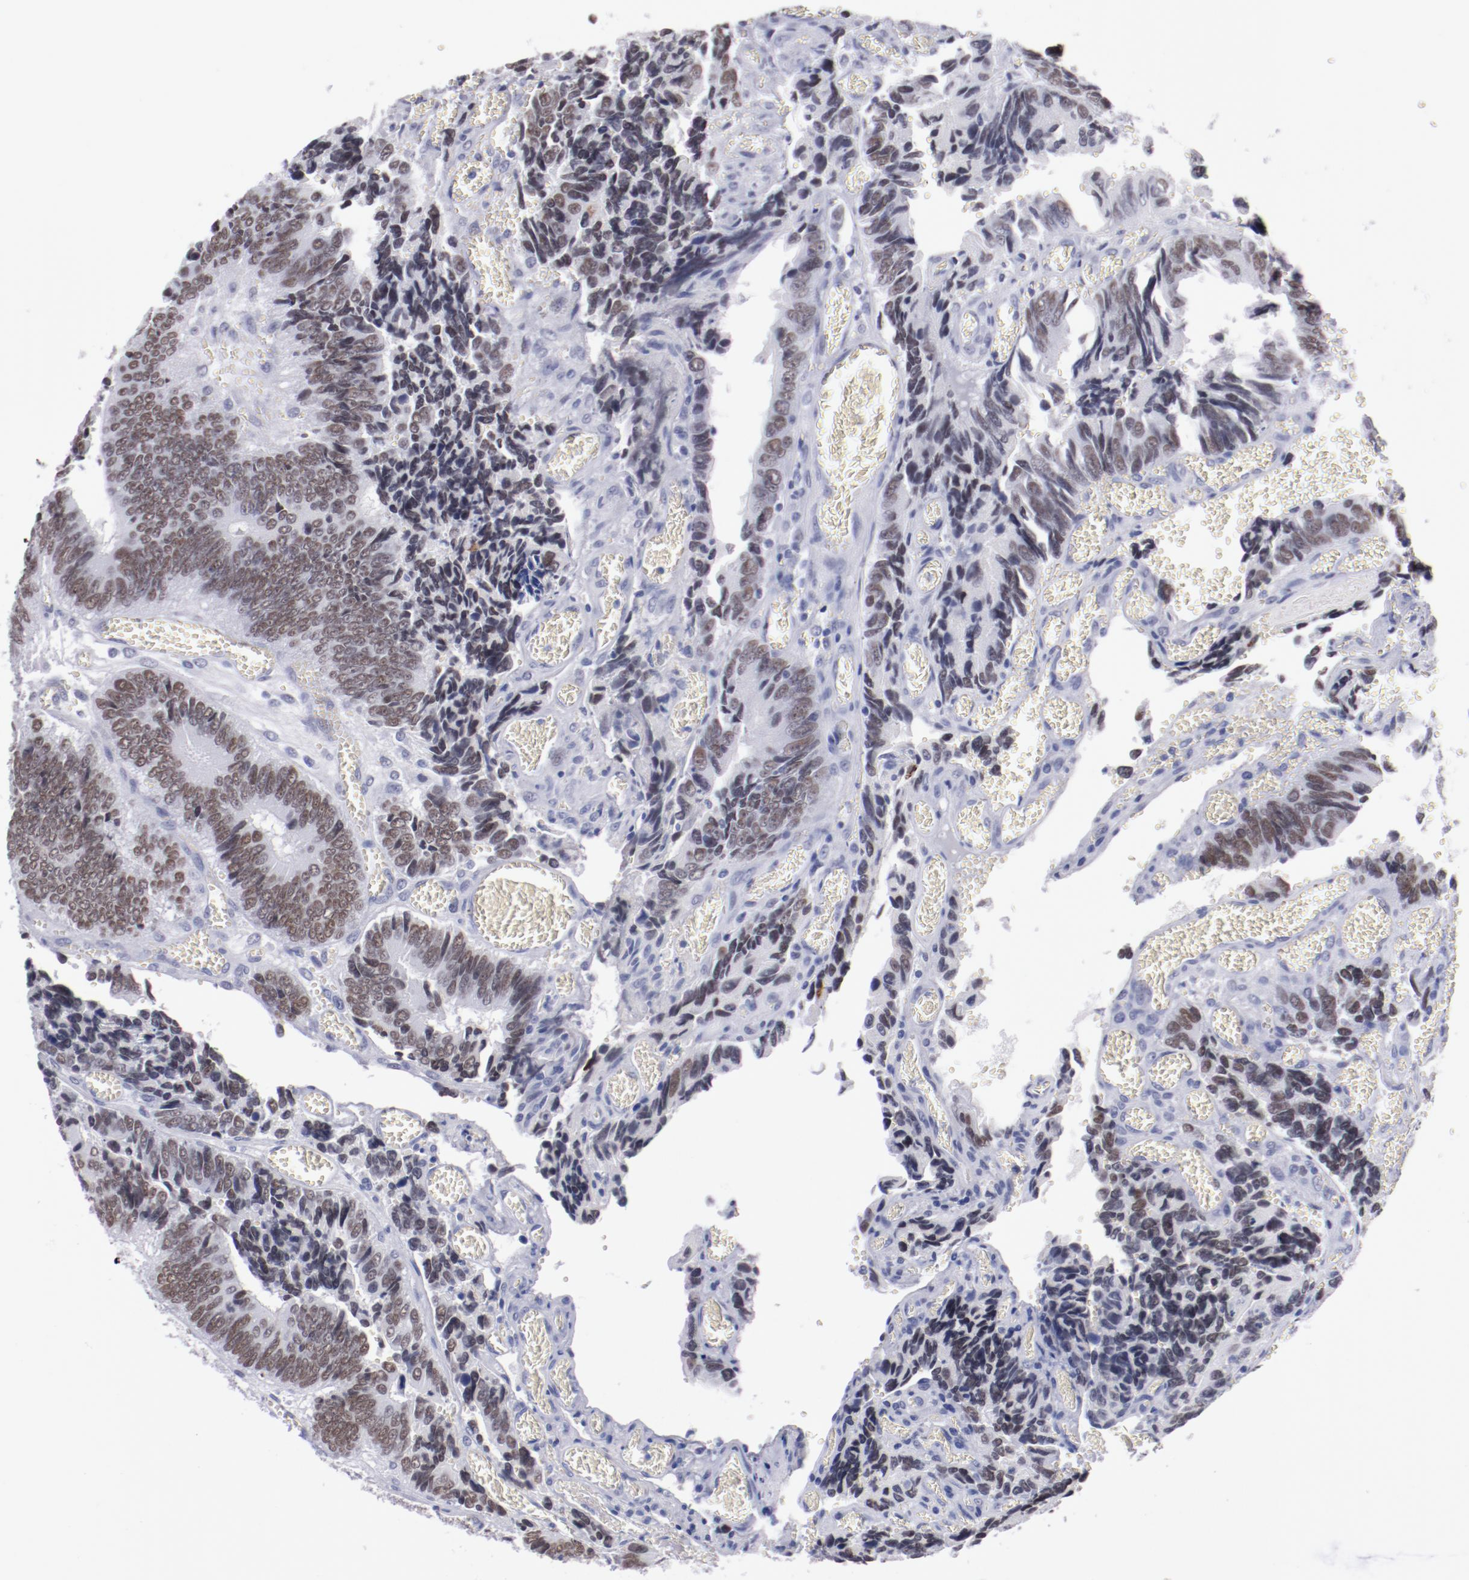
{"staining": {"intensity": "moderate", "quantity": ">75%", "location": "nuclear"}, "tissue": "colorectal cancer", "cell_type": "Tumor cells", "image_type": "cancer", "snomed": [{"axis": "morphology", "description": "Adenocarcinoma, NOS"}, {"axis": "topography", "description": "Colon"}], "caption": "Immunohistochemical staining of colorectal cancer displays medium levels of moderate nuclear positivity in about >75% of tumor cells.", "gene": "HNF1B", "patient": {"sex": "male", "age": 72}}